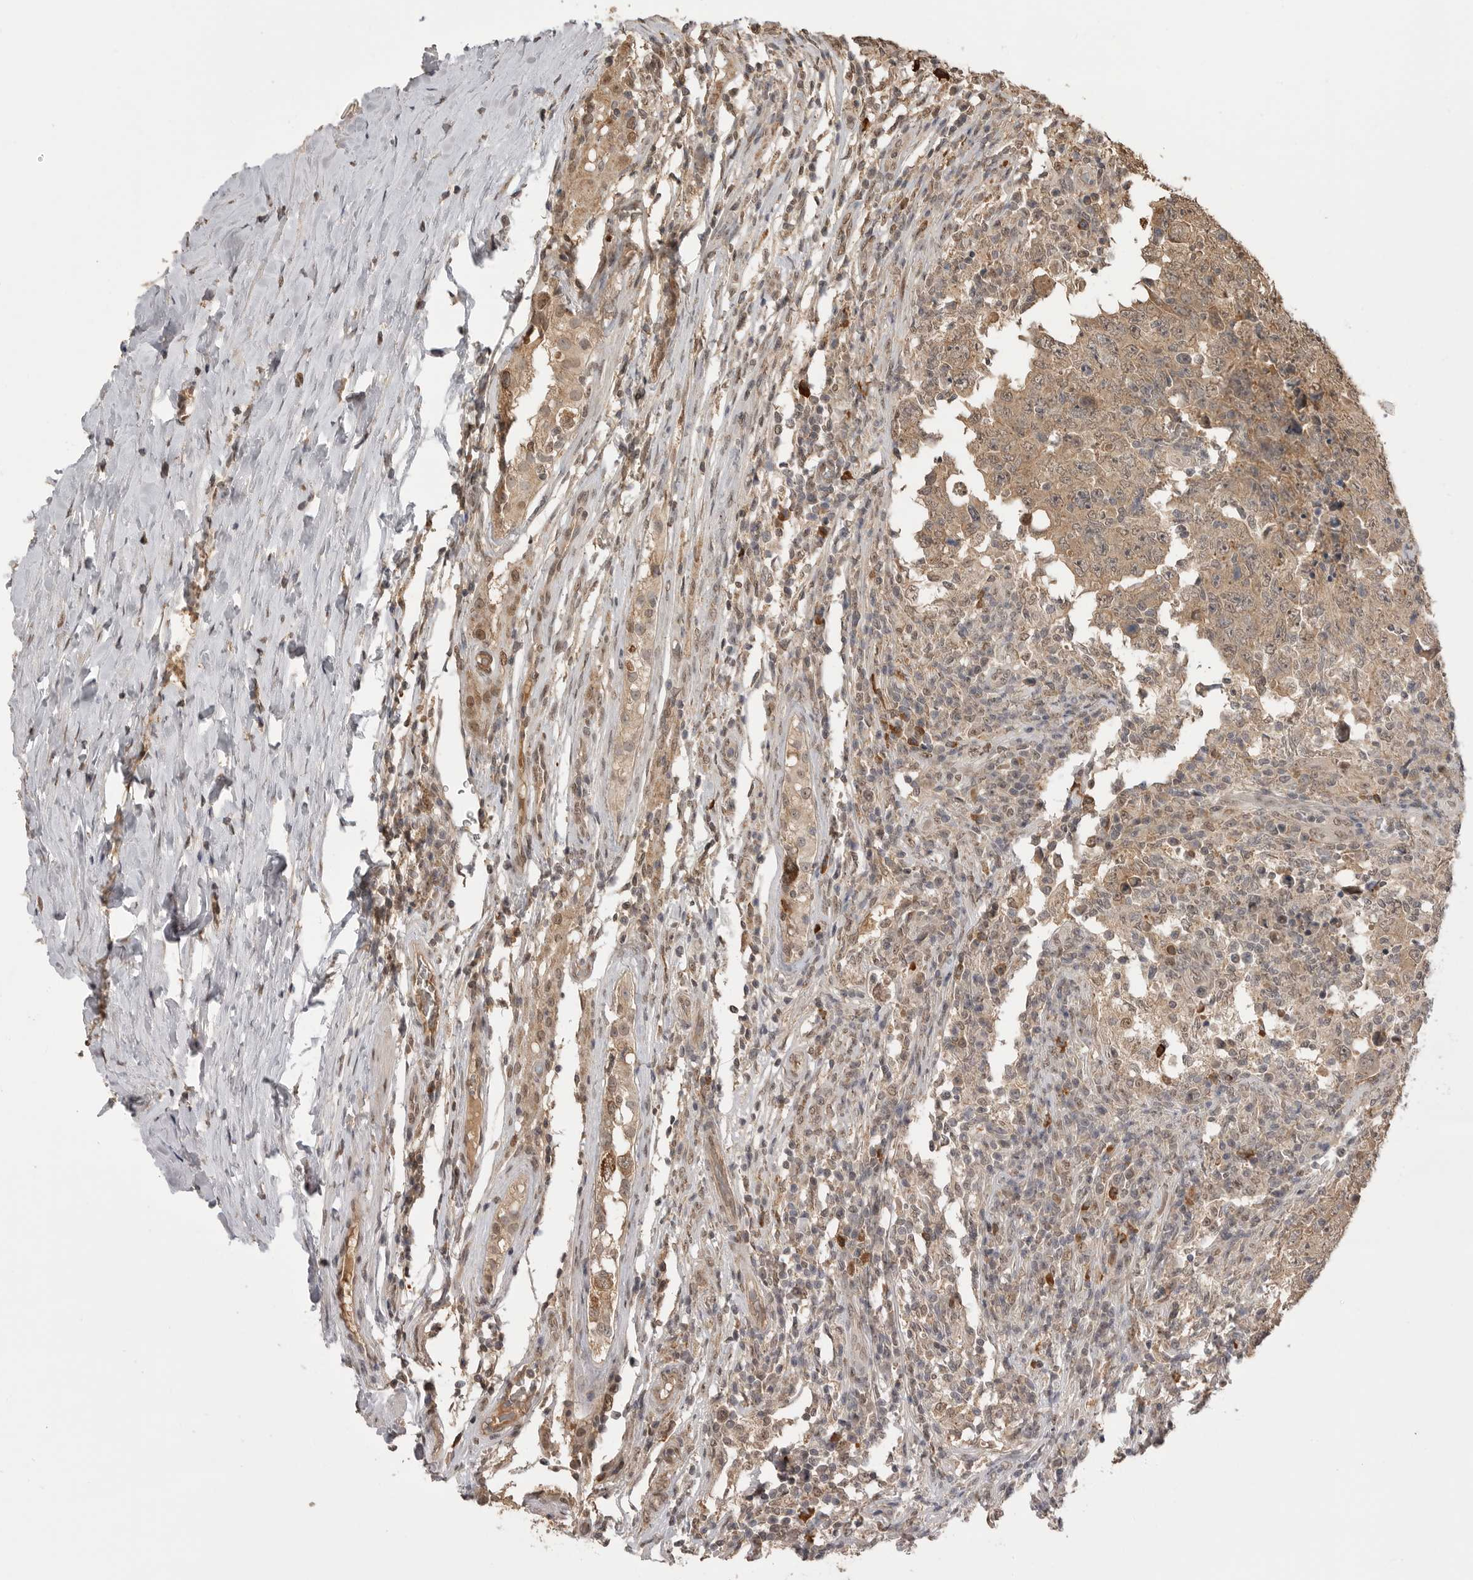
{"staining": {"intensity": "moderate", "quantity": ">75%", "location": "cytoplasmic/membranous"}, "tissue": "testis cancer", "cell_type": "Tumor cells", "image_type": "cancer", "snomed": [{"axis": "morphology", "description": "Carcinoma, Embryonal, NOS"}, {"axis": "topography", "description": "Testis"}], "caption": "DAB immunohistochemical staining of testis cancer displays moderate cytoplasmic/membranous protein expression in approximately >75% of tumor cells.", "gene": "ASPSCR1", "patient": {"sex": "male", "age": 26}}